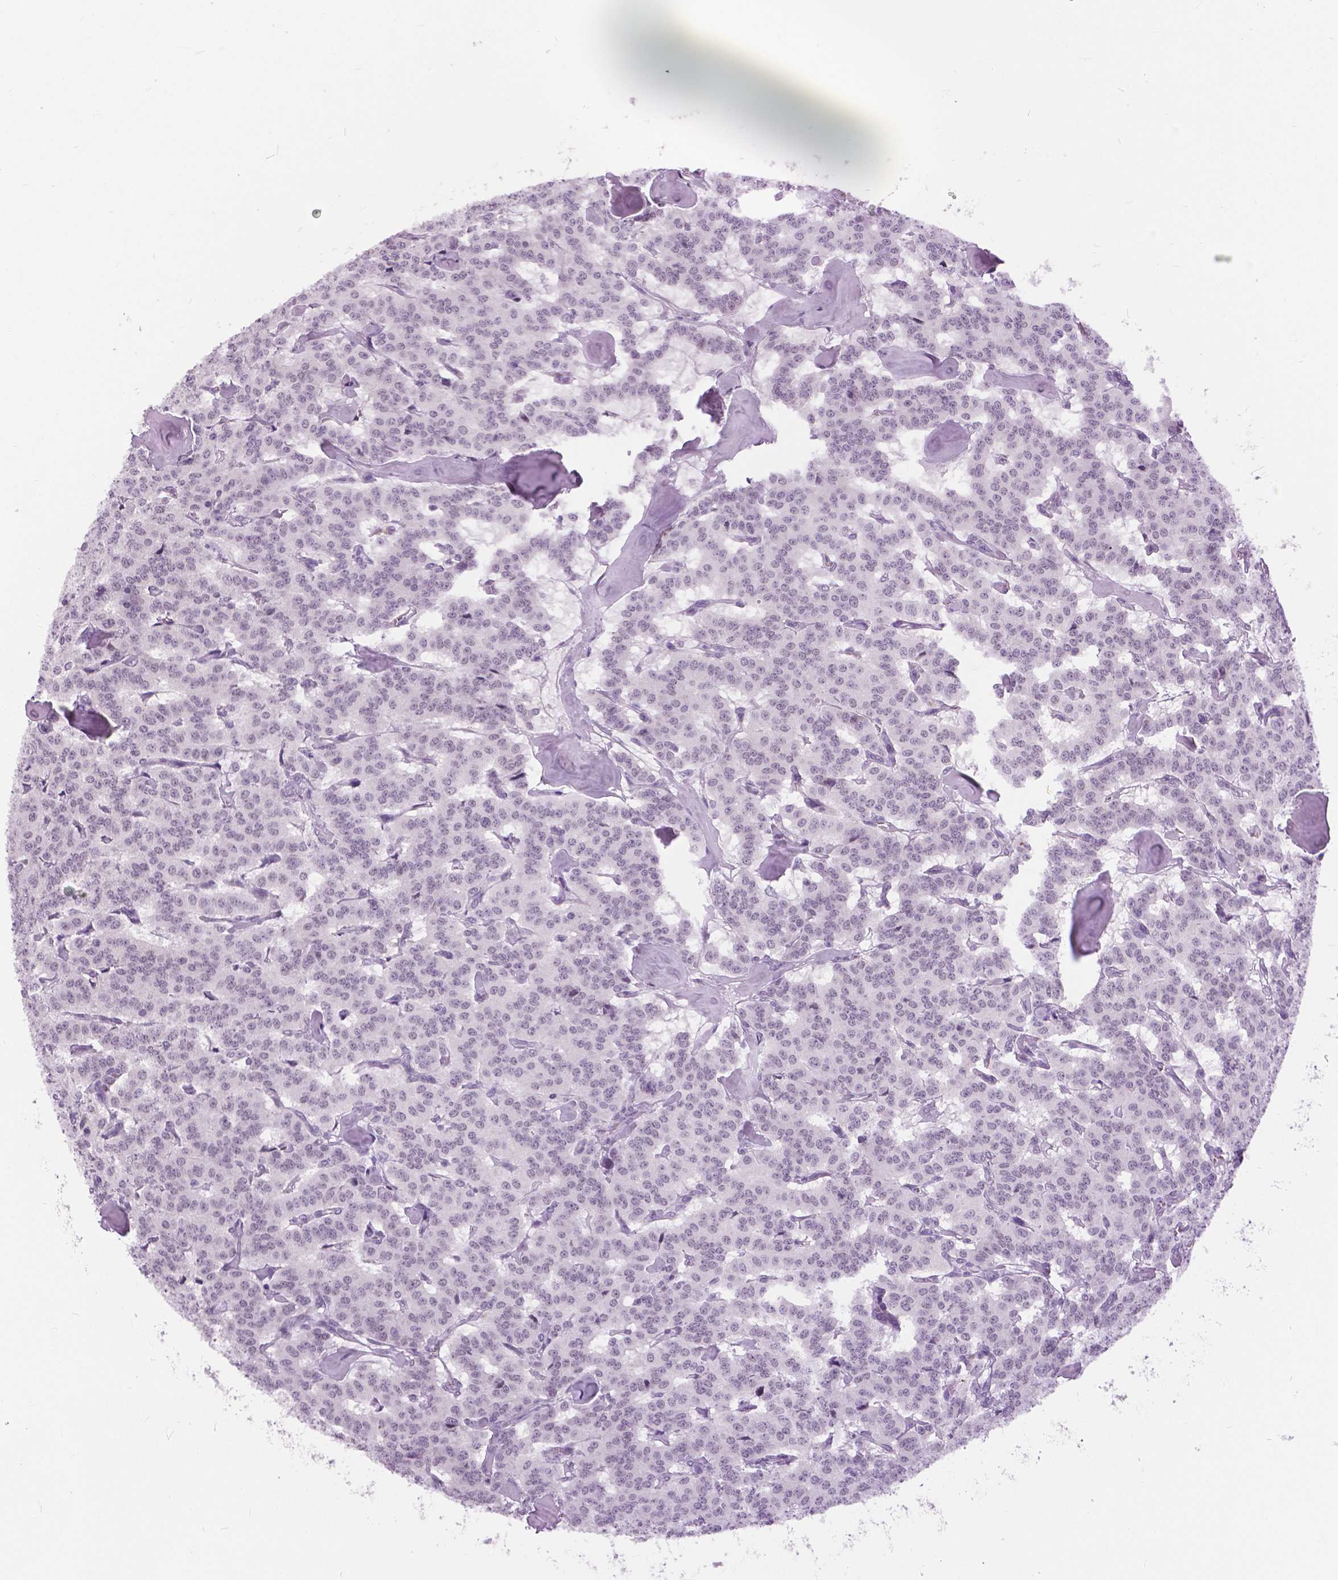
{"staining": {"intensity": "negative", "quantity": "none", "location": "none"}, "tissue": "carcinoid", "cell_type": "Tumor cells", "image_type": "cancer", "snomed": [{"axis": "morphology", "description": "Carcinoid, malignant, NOS"}, {"axis": "topography", "description": "Lung"}], "caption": "IHC image of human carcinoid stained for a protein (brown), which shows no positivity in tumor cells.", "gene": "MYOM1", "patient": {"sex": "female", "age": 46}}